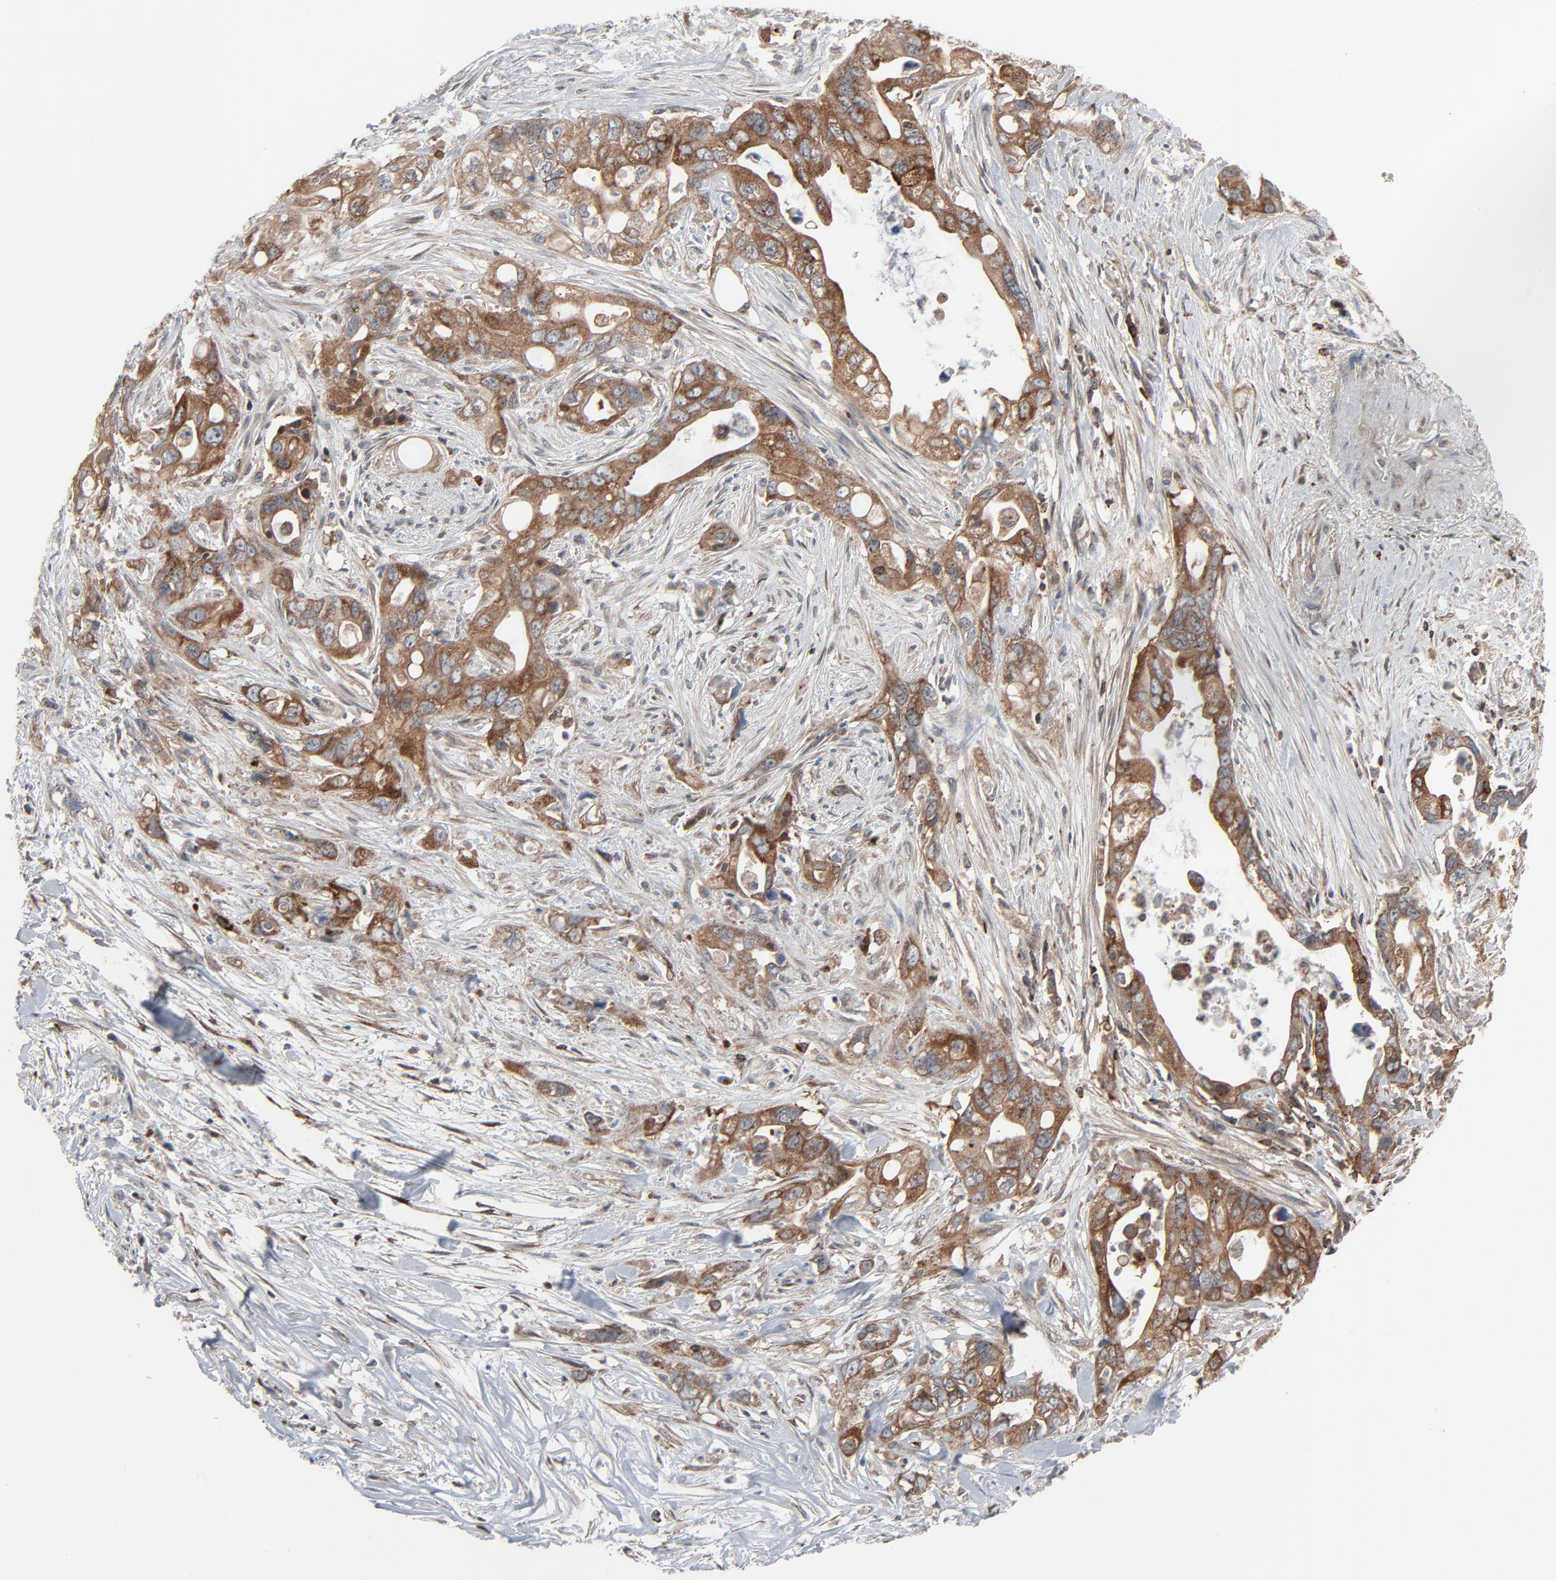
{"staining": {"intensity": "moderate", "quantity": ">75%", "location": "cytoplasmic/membranous"}, "tissue": "pancreatic cancer", "cell_type": "Tumor cells", "image_type": "cancer", "snomed": [{"axis": "morphology", "description": "Normal tissue, NOS"}, {"axis": "topography", "description": "Pancreas"}], "caption": "Pancreatic cancer was stained to show a protein in brown. There is medium levels of moderate cytoplasmic/membranous positivity in about >75% of tumor cells. Using DAB (brown) and hematoxylin (blue) stains, captured at high magnification using brightfield microscopy.", "gene": "OPTN", "patient": {"sex": "male", "age": 42}}